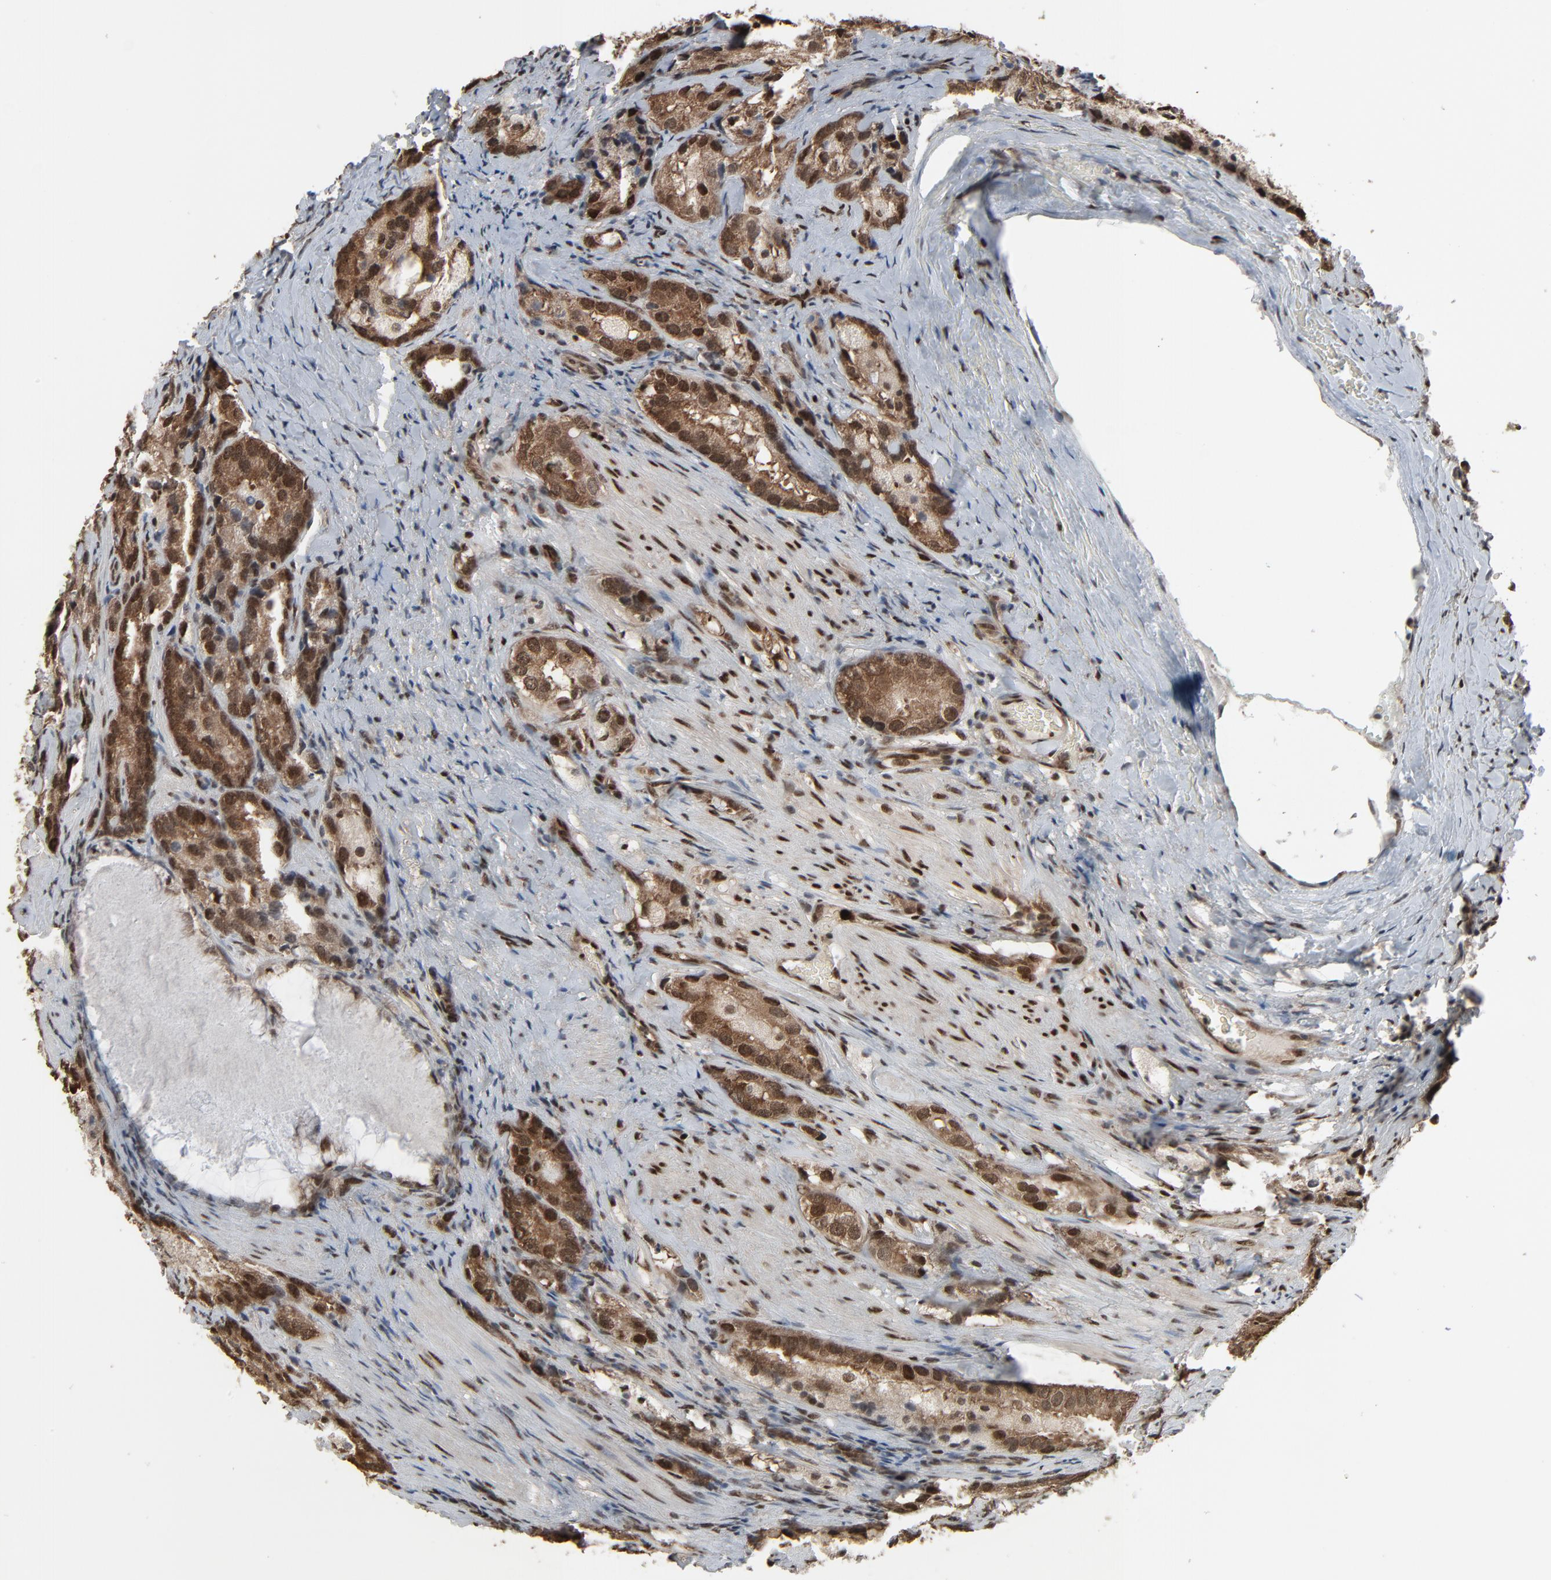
{"staining": {"intensity": "strong", "quantity": ">75%", "location": "cytoplasmic/membranous,nuclear"}, "tissue": "prostate cancer", "cell_type": "Tumor cells", "image_type": "cancer", "snomed": [{"axis": "morphology", "description": "Adenocarcinoma, High grade"}, {"axis": "topography", "description": "Prostate"}], "caption": "Prostate cancer tissue shows strong cytoplasmic/membranous and nuclear positivity in approximately >75% of tumor cells", "gene": "MEIS2", "patient": {"sex": "male", "age": 63}}